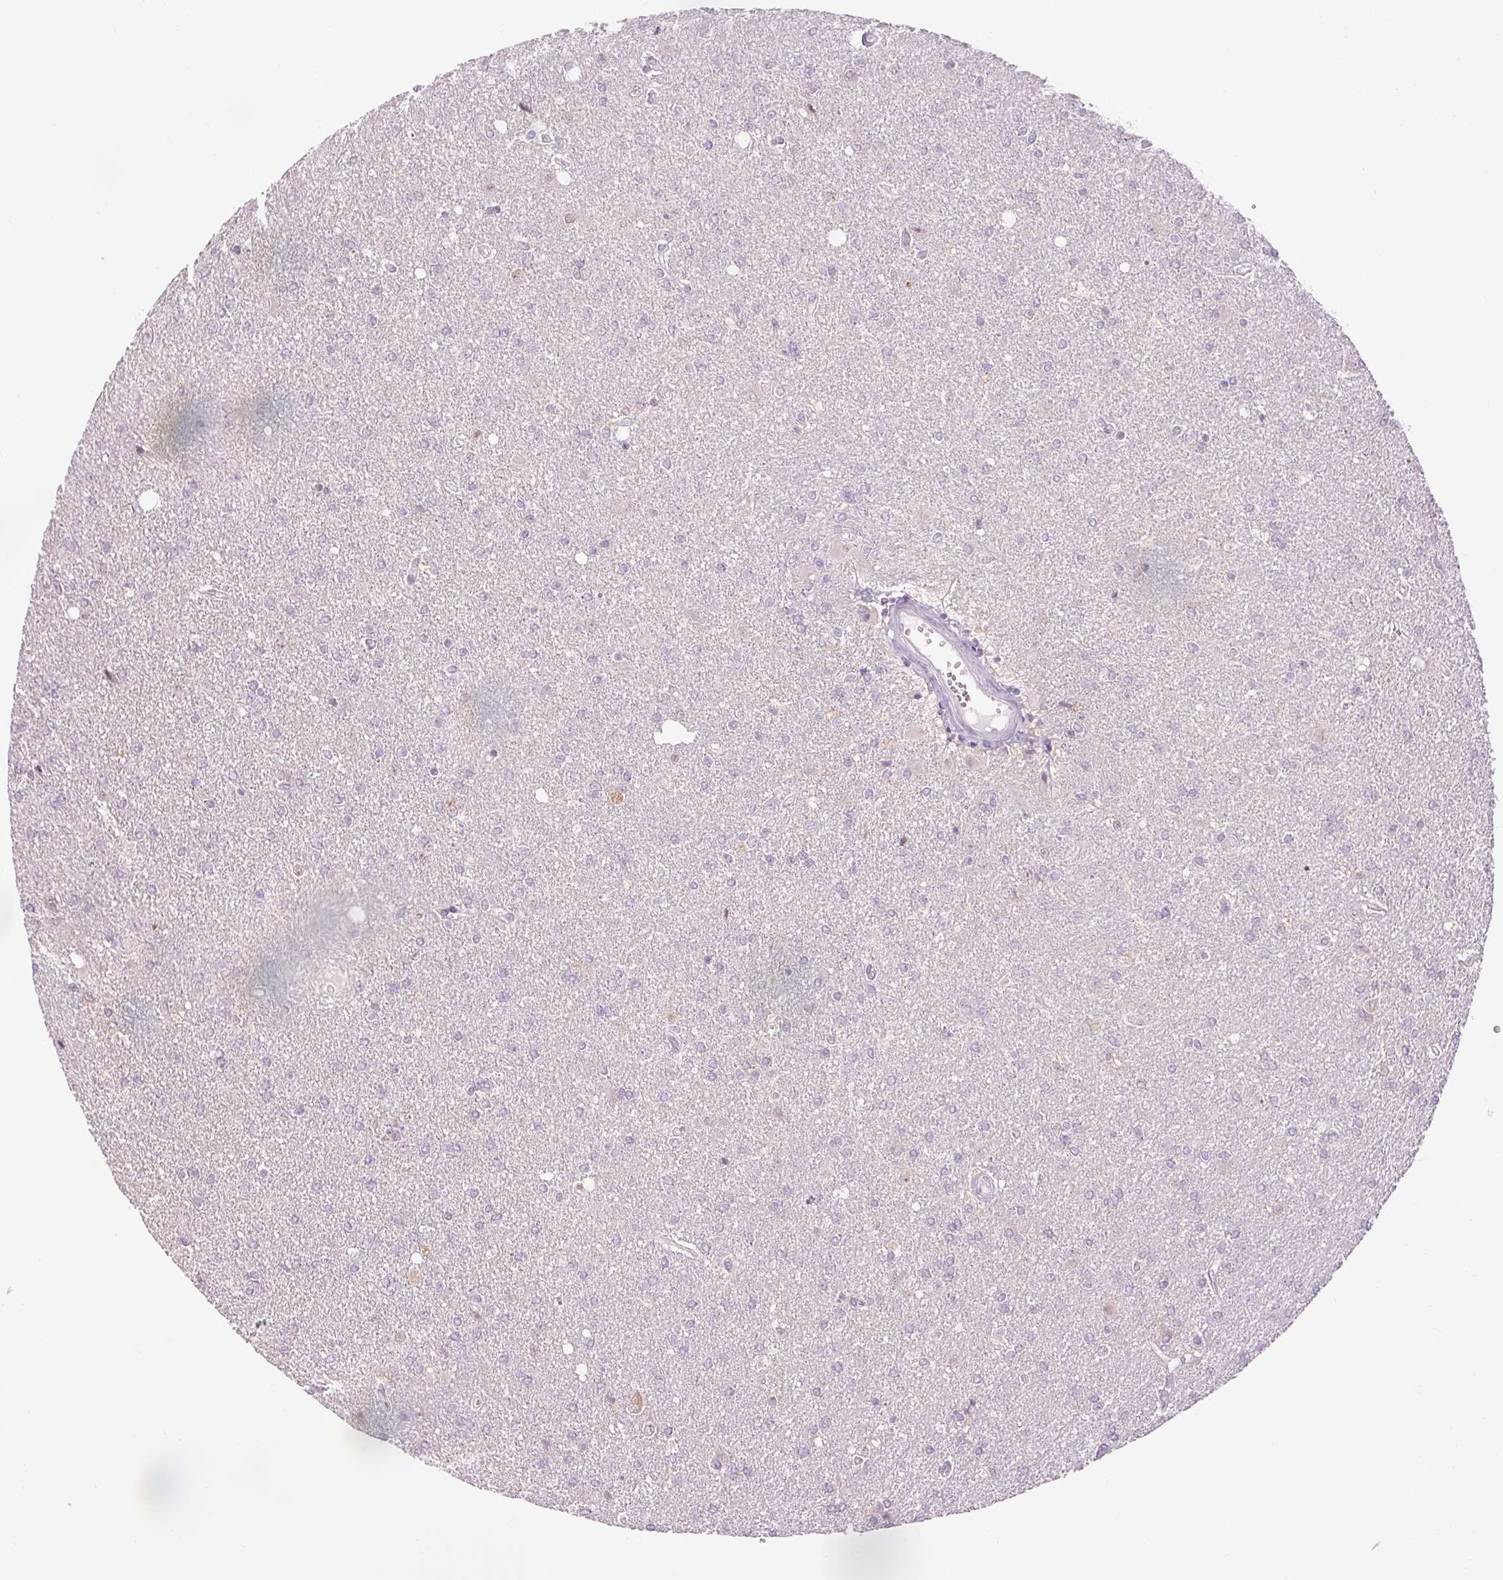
{"staining": {"intensity": "weak", "quantity": "25%-75%", "location": "cytoplasmic/membranous"}, "tissue": "glioma", "cell_type": "Tumor cells", "image_type": "cancer", "snomed": [{"axis": "morphology", "description": "Glioma, malignant, High grade"}, {"axis": "topography", "description": "Brain"}], "caption": "Protein analysis of high-grade glioma (malignant) tissue exhibits weak cytoplasmic/membranous staining in approximately 25%-75% of tumor cells. (brown staining indicates protein expression, while blue staining denotes nuclei).", "gene": "PRDX5", "patient": {"sex": "male", "age": 67}}